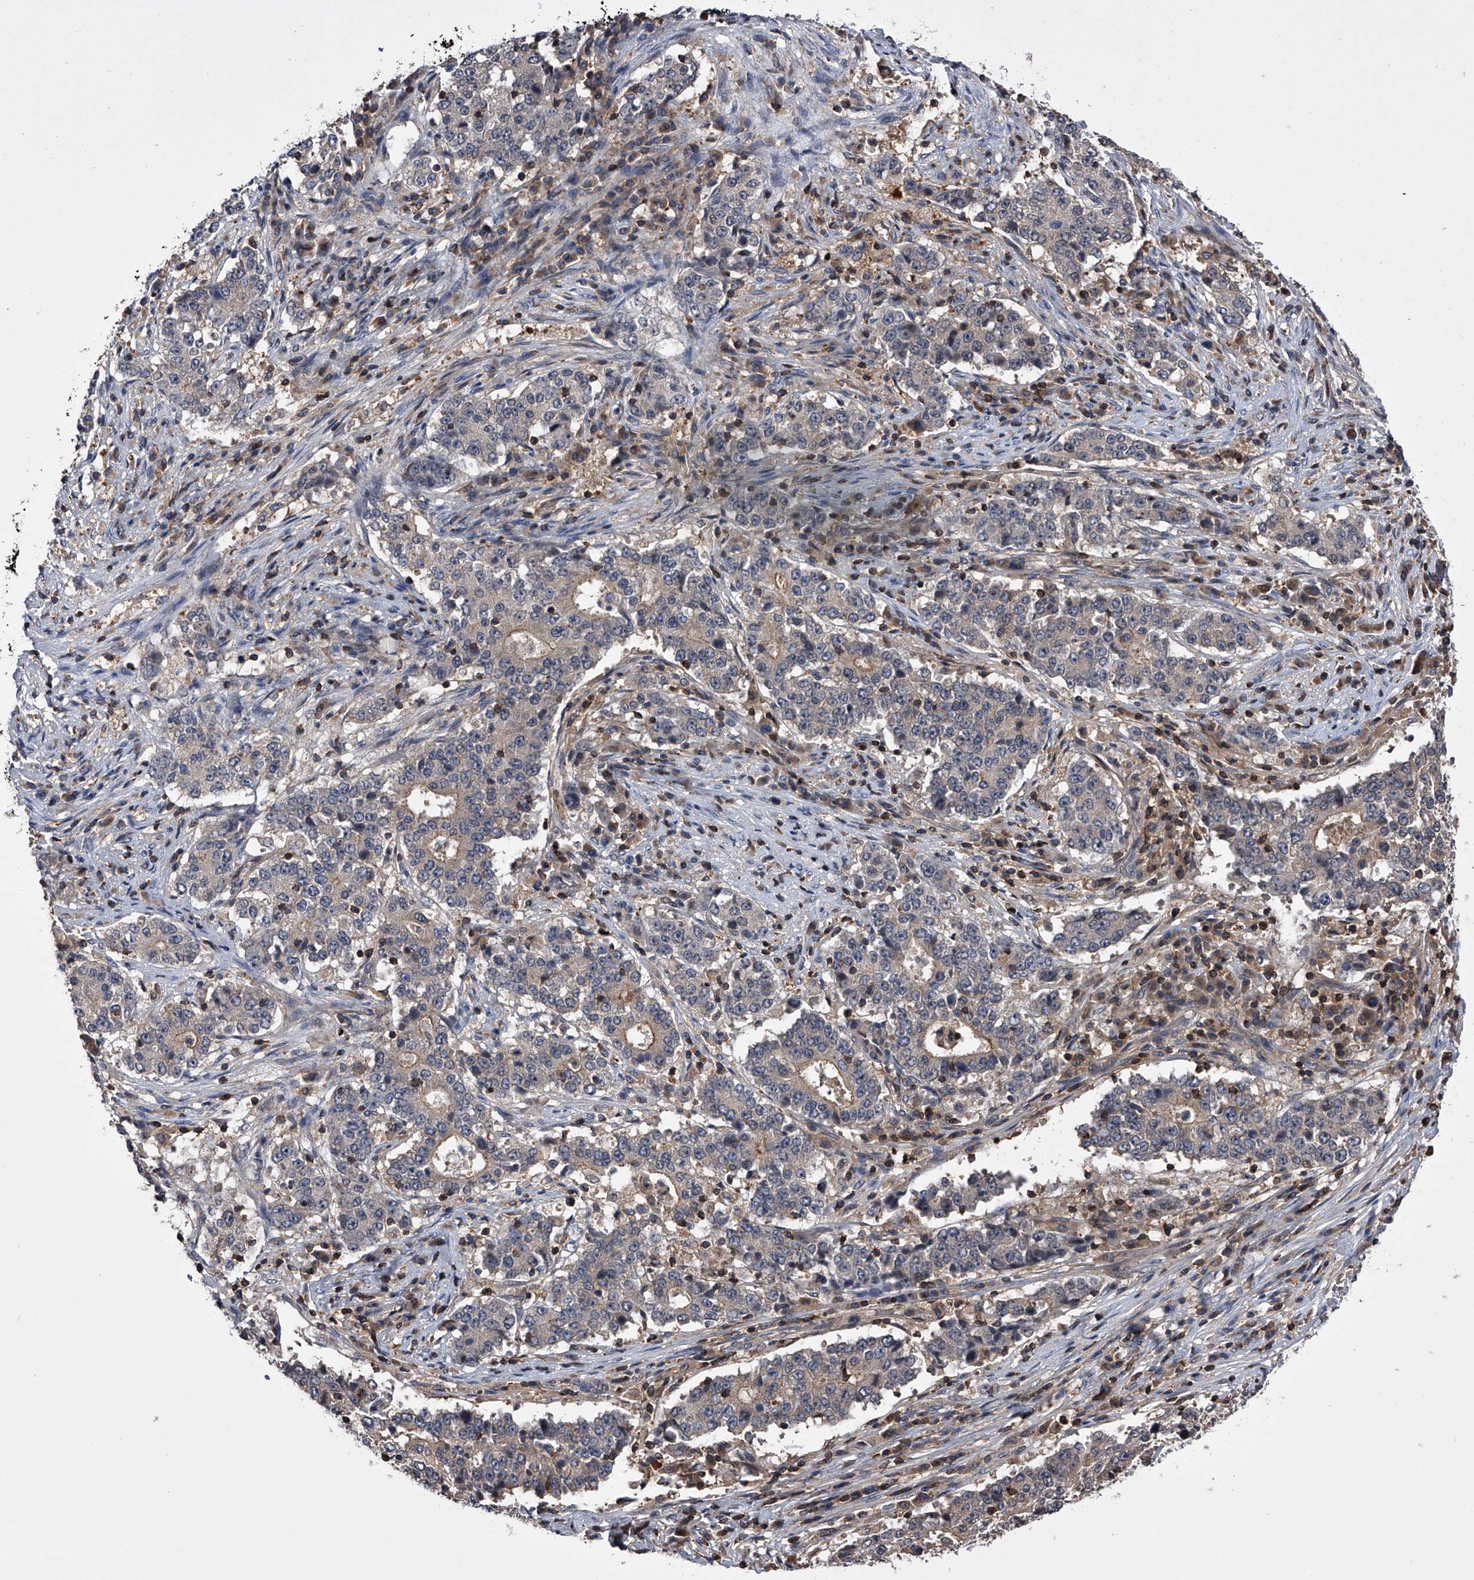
{"staining": {"intensity": "weak", "quantity": "25%-75%", "location": "cytoplasmic/membranous"}, "tissue": "stomach cancer", "cell_type": "Tumor cells", "image_type": "cancer", "snomed": [{"axis": "morphology", "description": "Adenocarcinoma, NOS"}, {"axis": "topography", "description": "Stomach"}], "caption": "This micrograph demonstrates adenocarcinoma (stomach) stained with immunohistochemistry to label a protein in brown. The cytoplasmic/membranous of tumor cells show weak positivity for the protein. Nuclei are counter-stained blue.", "gene": "PAN3", "patient": {"sex": "male", "age": 59}}